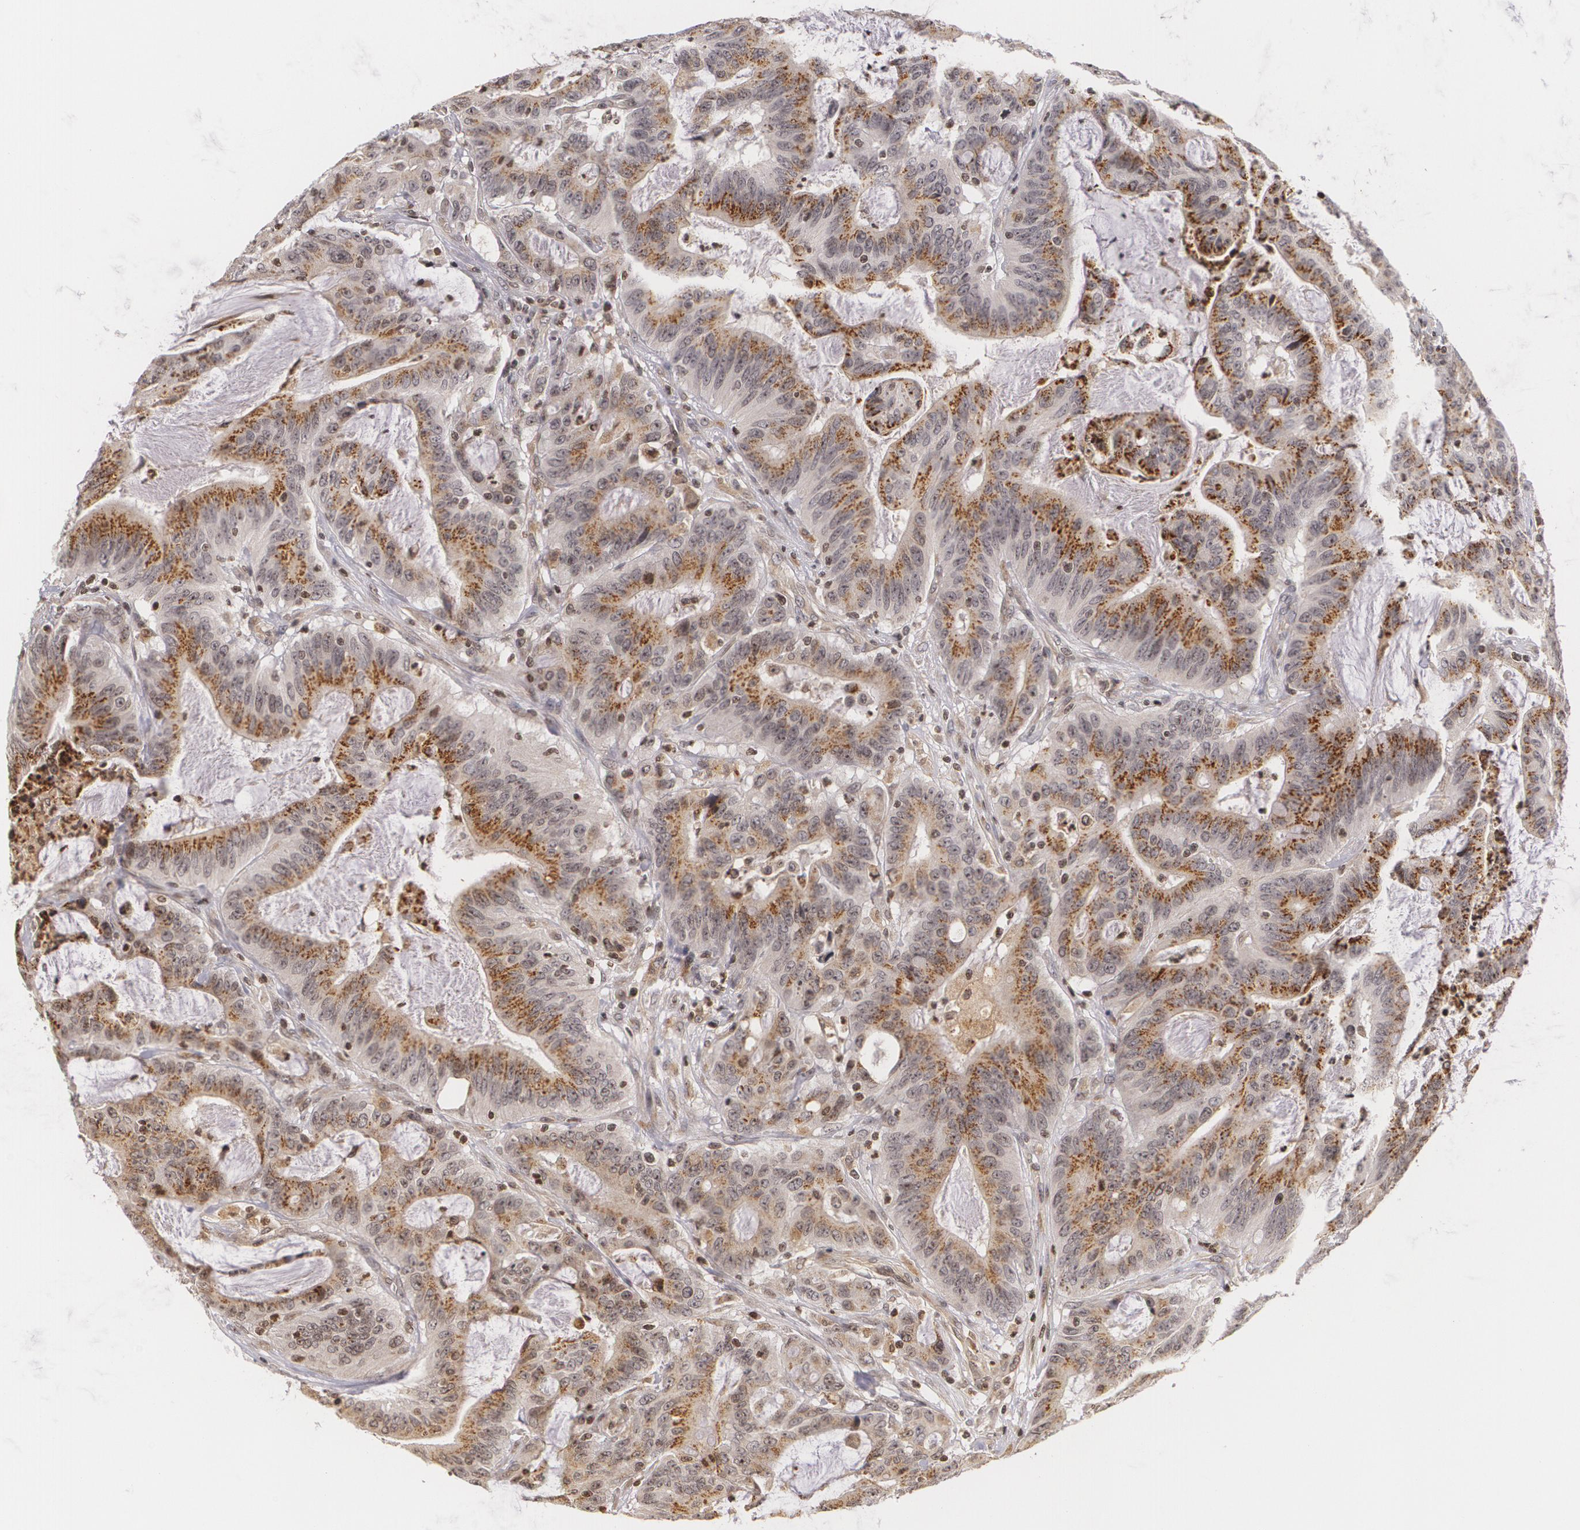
{"staining": {"intensity": "moderate", "quantity": ">75%", "location": "cytoplasmic/membranous"}, "tissue": "colorectal cancer", "cell_type": "Tumor cells", "image_type": "cancer", "snomed": [{"axis": "morphology", "description": "Adenocarcinoma, NOS"}, {"axis": "topography", "description": "Colon"}], "caption": "The immunohistochemical stain labels moderate cytoplasmic/membranous staining in tumor cells of colorectal cancer (adenocarcinoma) tissue. (Brightfield microscopy of DAB IHC at high magnification).", "gene": "VAV3", "patient": {"sex": "male", "age": 54}}